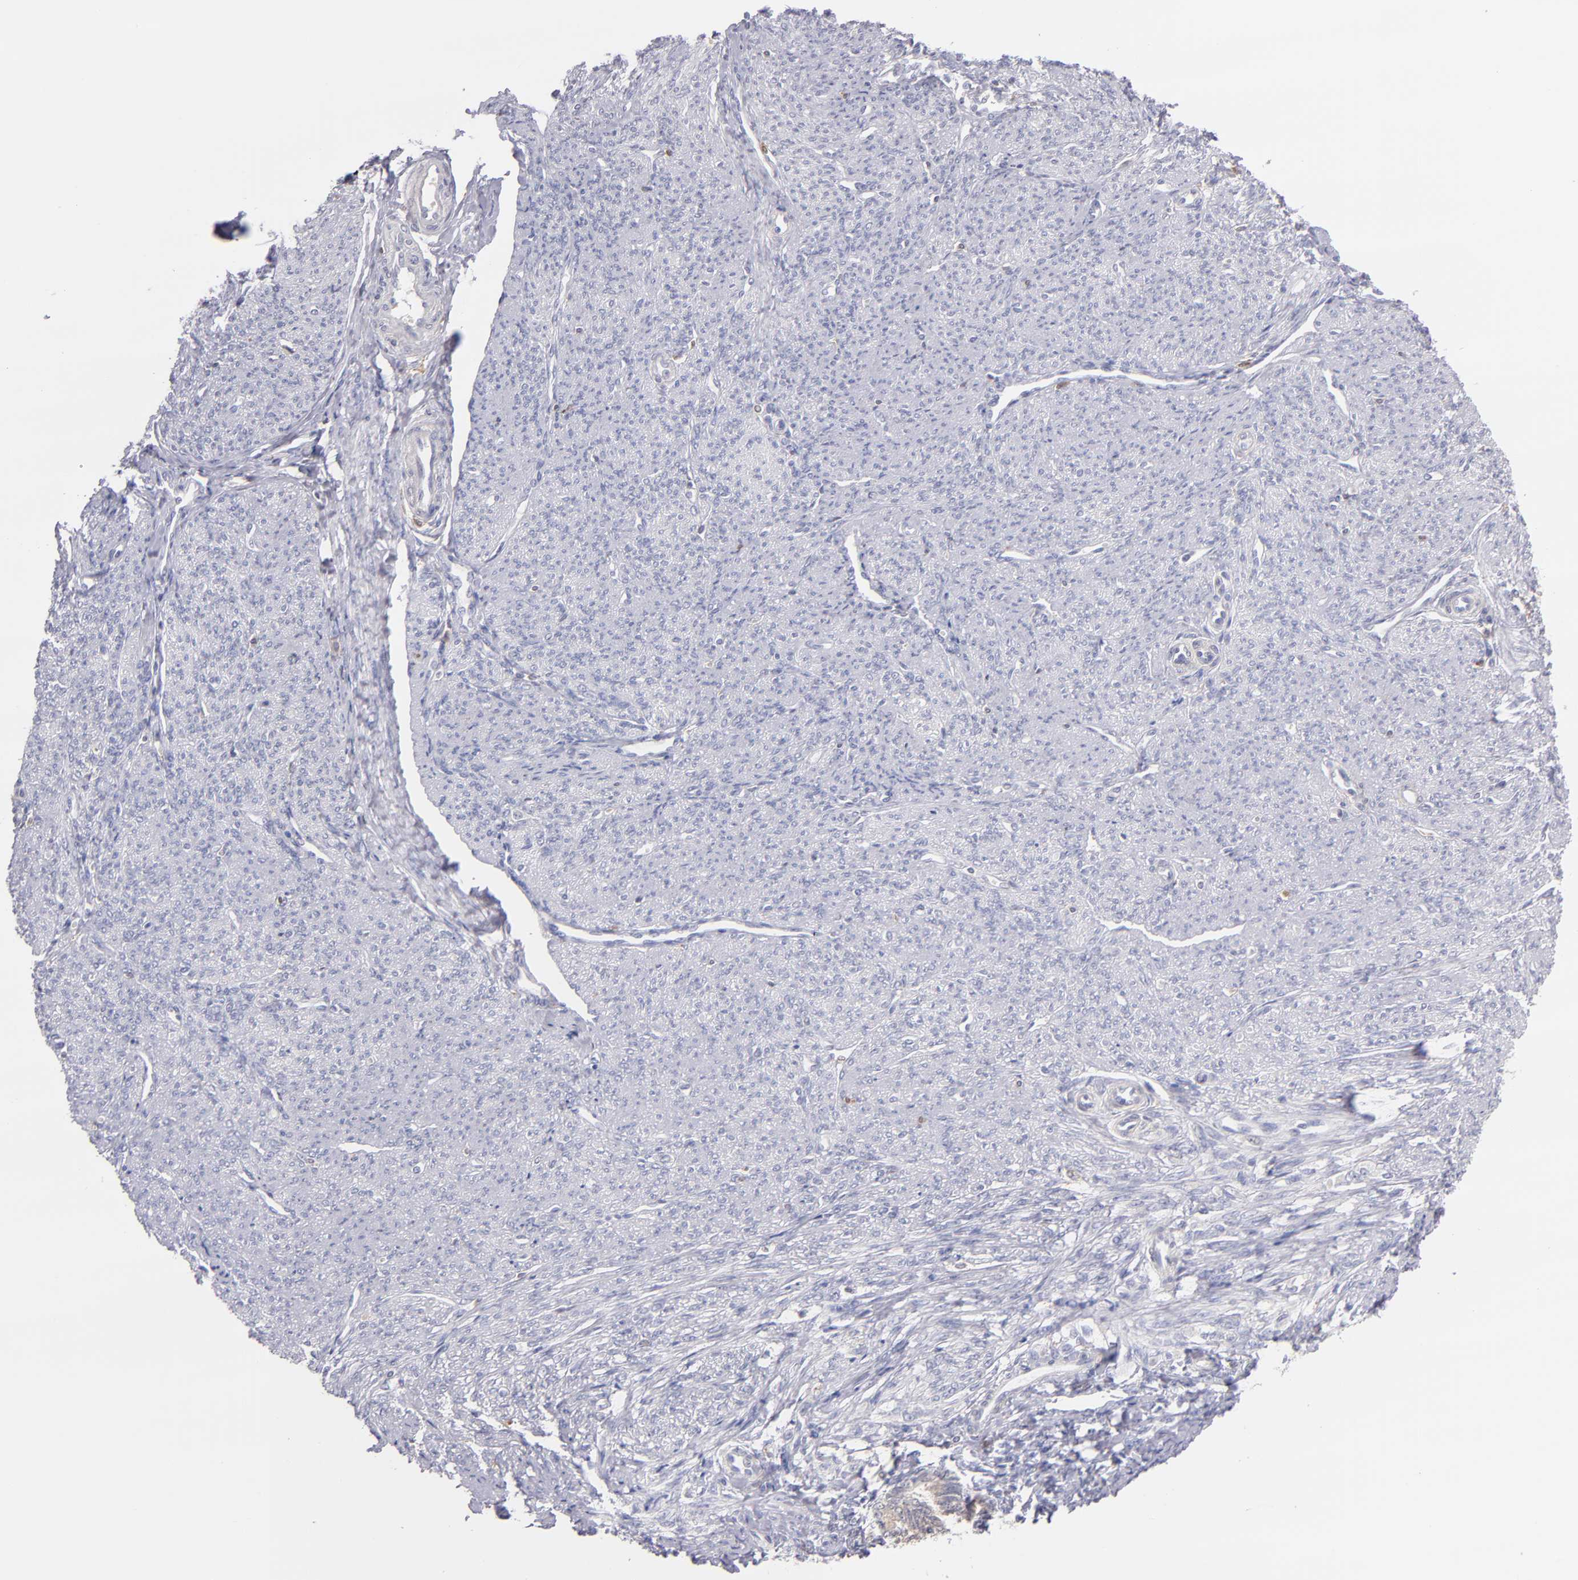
{"staining": {"intensity": "negative", "quantity": "none", "location": "none"}, "tissue": "smooth muscle", "cell_type": "Smooth muscle cells", "image_type": "normal", "snomed": [{"axis": "morphology", "description": "Normal tissue, NOS"}, {"axis": "topography", "description": "Cervix"}, {"axis": "topography", "description": "Endometrium"}], "caption": "Immunohistochemistry (IHC) histopathology image of unremarkable smooth muscle: human smooth muscle stained with DAB reveals no significant protein expression in smooth muscle cells.", "gene": "PRKCD", "patient": {"sex": "female", "age": 65}}